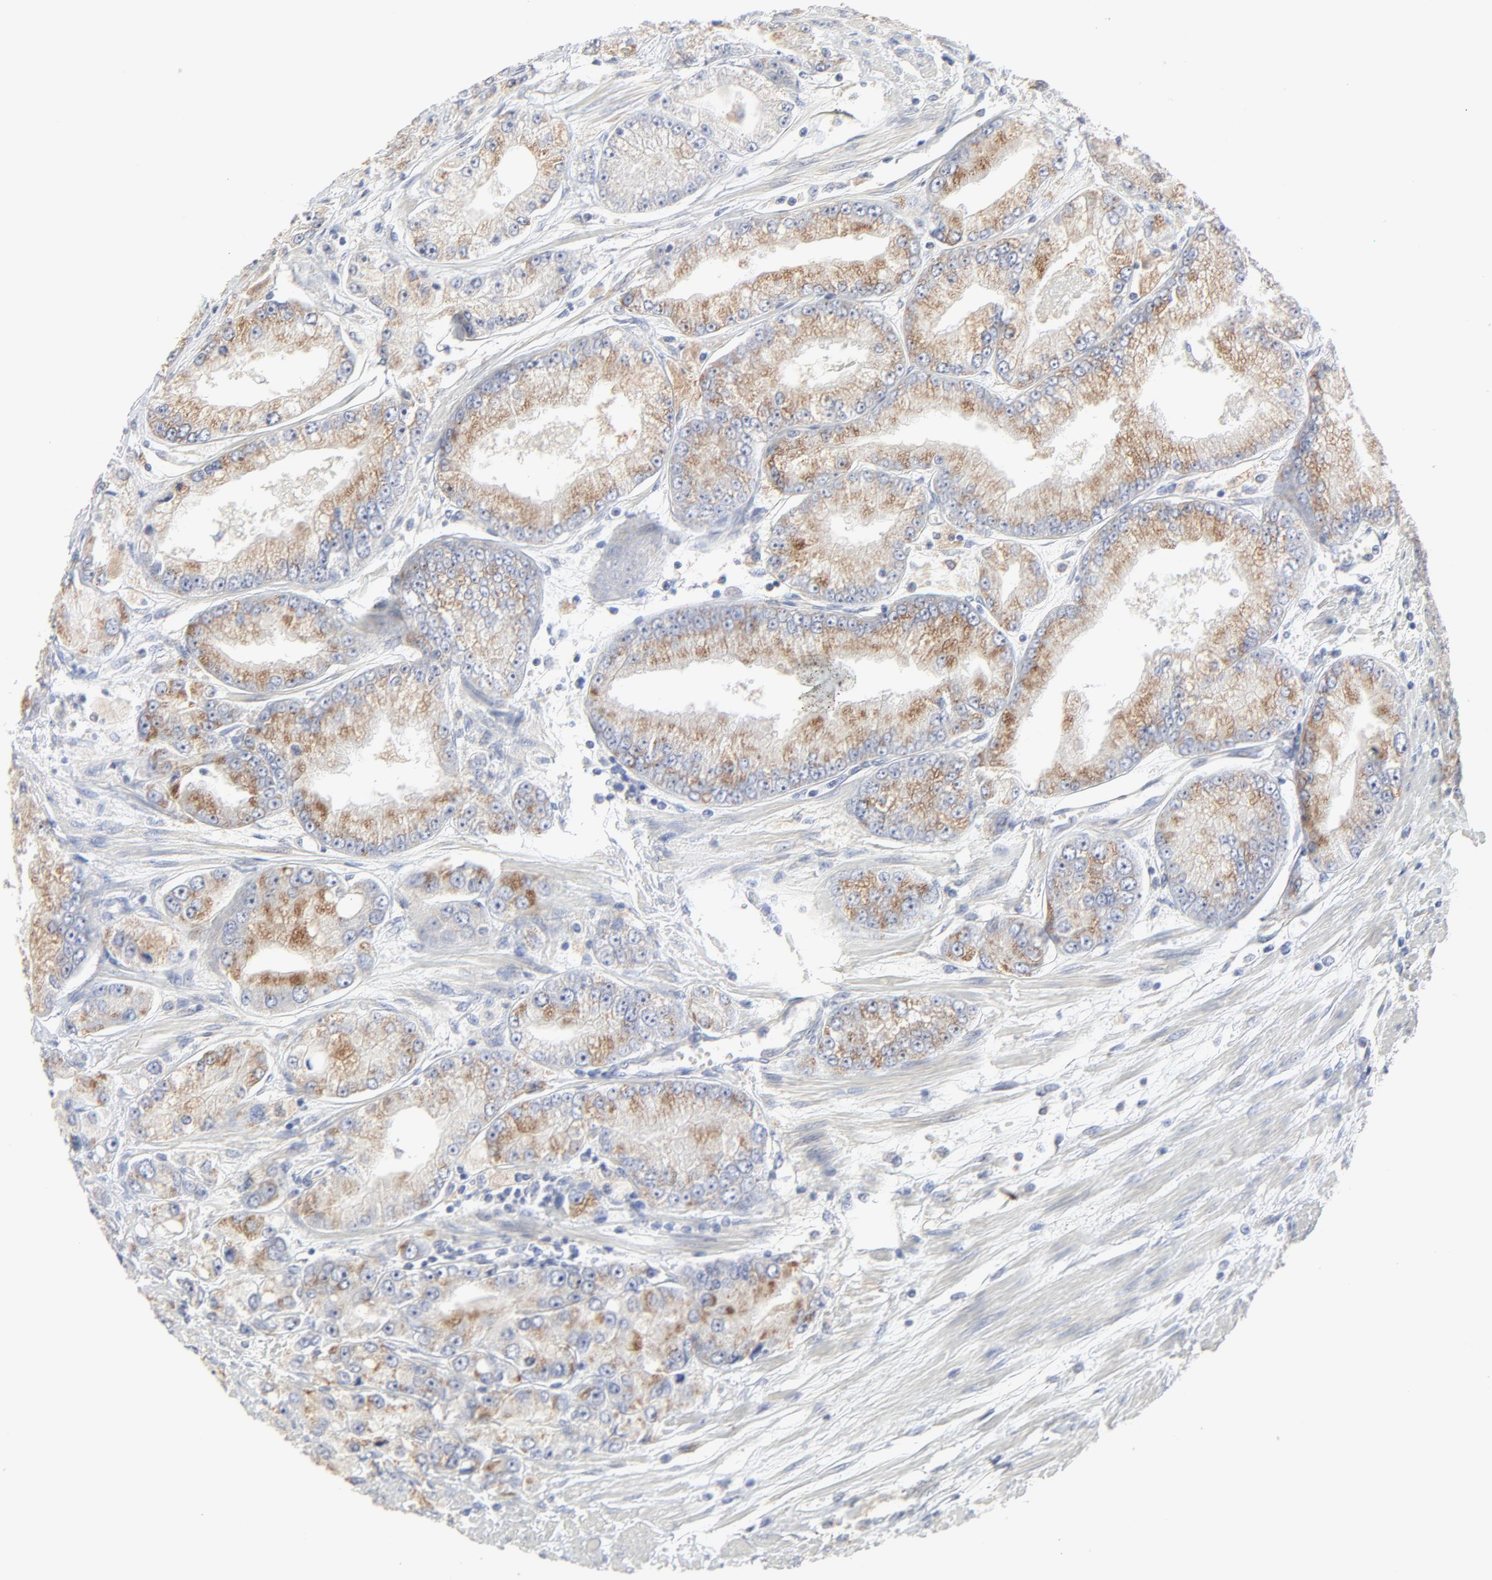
{"staining": {"intensity": "moderate", "quantity": ">75%", "location": "cytoplasmic/membranous"}, "tissue": "prostate cancer", "cell_type": "Tumor cells", "image_type": "cancer", "snomed": [{"axis": "morphology", "description": "Adenocarcinoma, Medium grade"}, {"axis": "topography", "description": "Prostate"}], "caption": "Adenocarcinoma (medium-grade) (prostate) stained with immunohistochemistry exhibits moderate cytoplasmic/membranous expression in about >75% of tumor cells.", "gene": "DHRSX", "patient": {"sex": "male", "age": 72}}